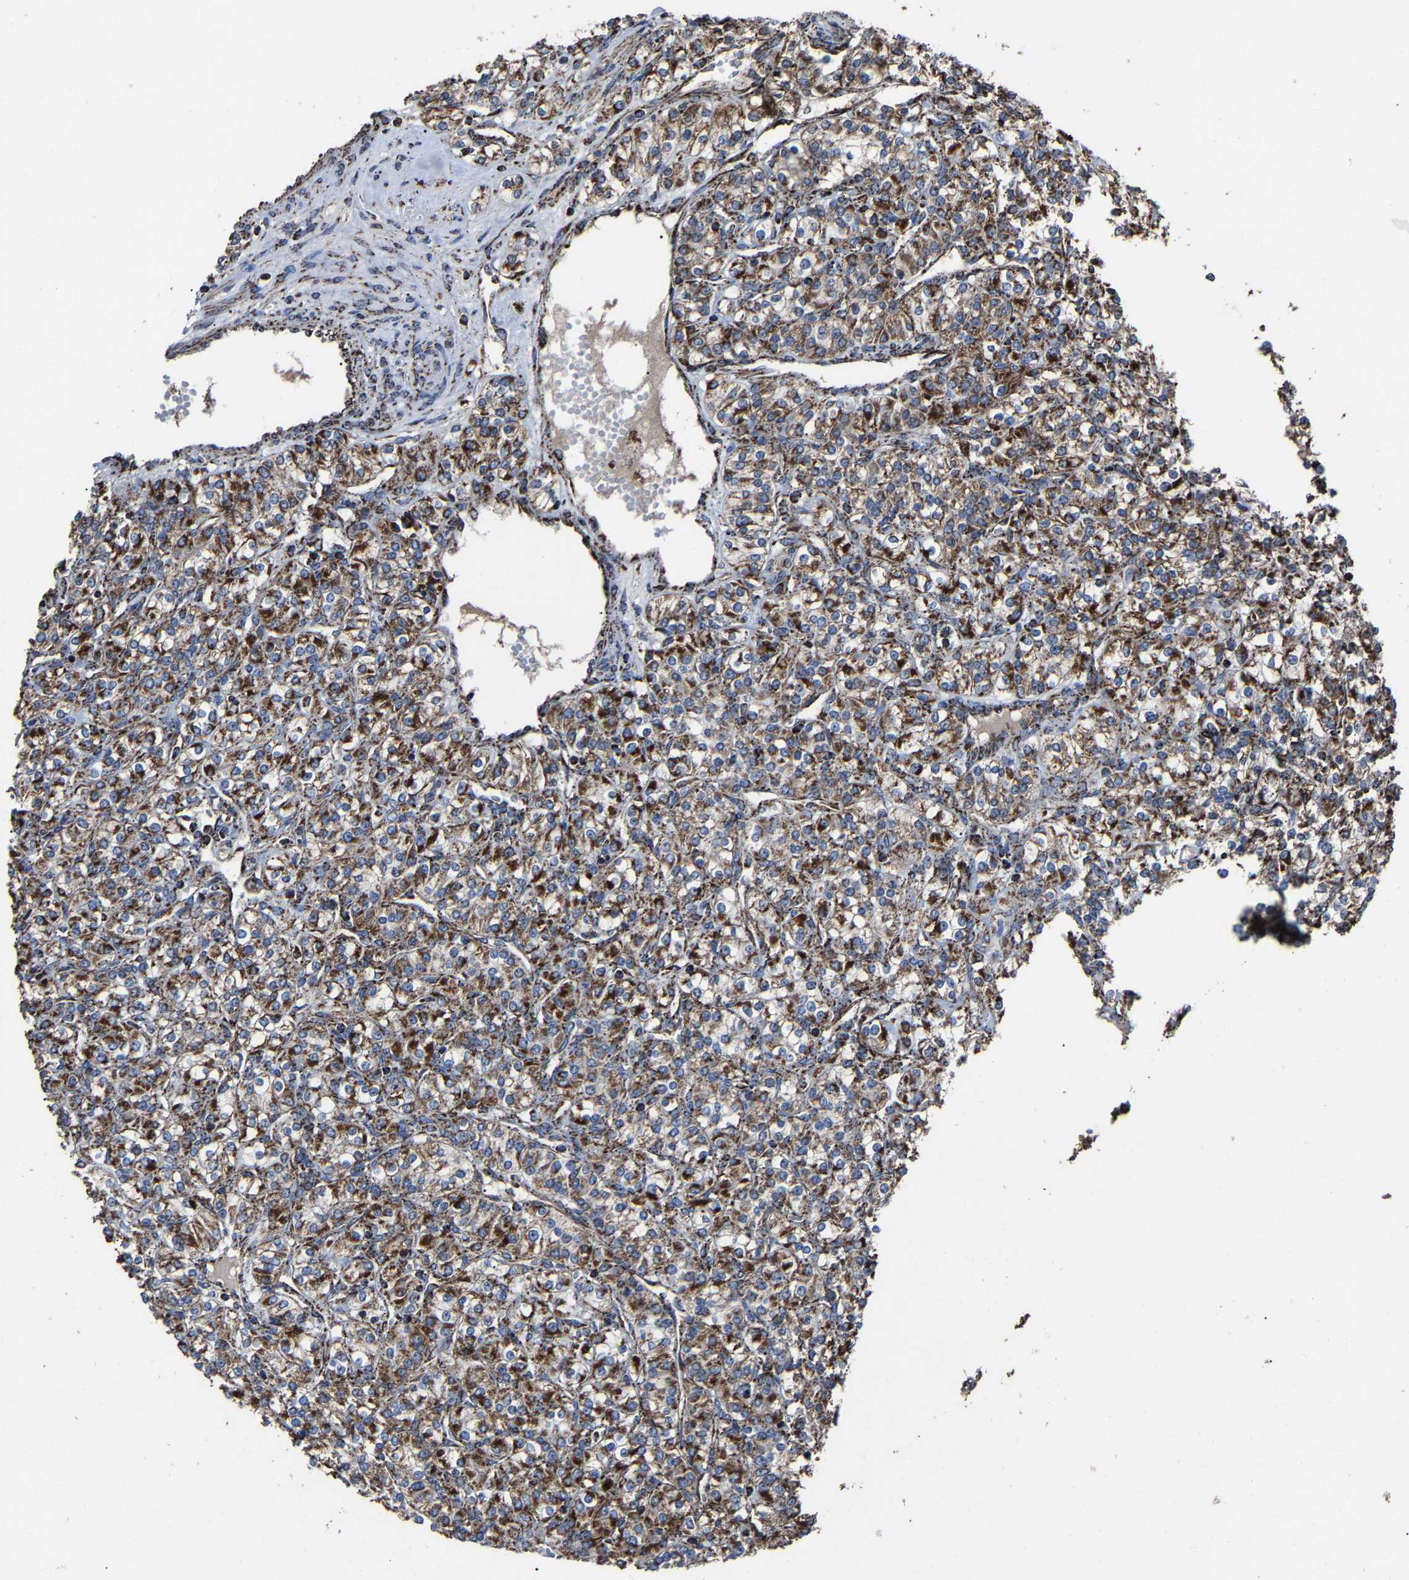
{"staining": {"intensity": "strong", "quantity": ">75%", "location": "cytoplasmic/membranous"}, "tissue": "renal cancer", "cell_type": "Tumor cells", "image_type": "cancer", "snomed": [{"axis": "morphology", "description": "Adenocarcinoma, NOS"}, {"axis": "topography", "description": "Kidney"}], "caption": "A high amount of strong cytoplasmic/membranous positivity is appreciated in approximately >75% of tumor cells in renal adenocarcinoma tissue.", "gene": "NDUFV3", "patient": {"sex": "male", "age": 77}}